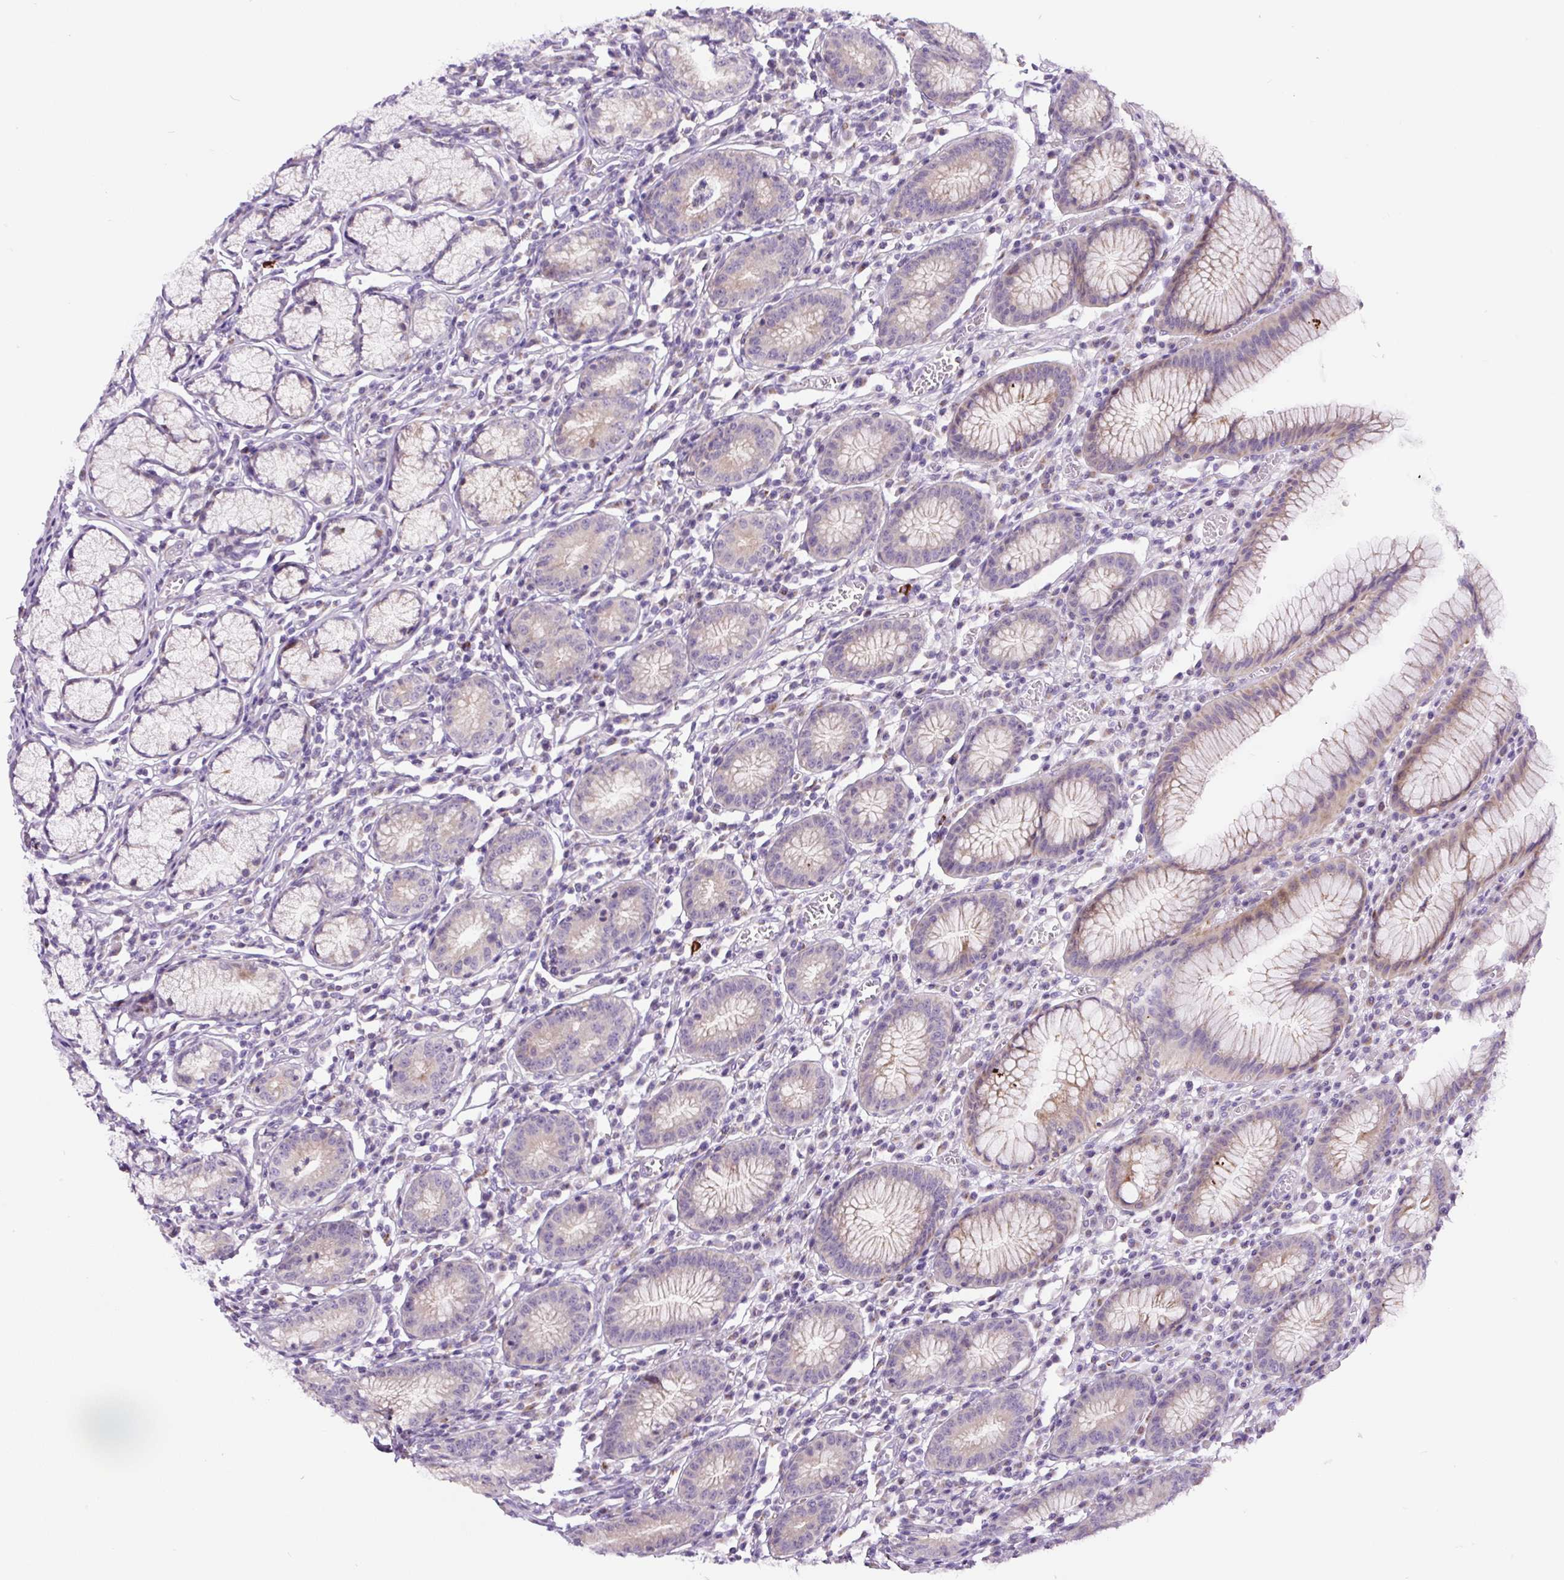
{"staining": {"intensity": "strong", "quantity": "25%-75%", "location": "cytoplasmic/membranous"}, "tissue": "stomach", "cell_type": "Glandular cells", "image_type": "normal", "snomed": [{"axis": "morphology", "description": "Normal tissue, NOS"}, {"axis": "topography", "description": "Stomach"}], "caption": "The immunohistochemical stain highlights strong cytoplasmic/membranous expression in glandular cells of benign stomach. (DAB = brown stain, brightfield microscopy at high magnification).", "gene": "HPS4", "patient": {"sex": "male", "age": 55}}